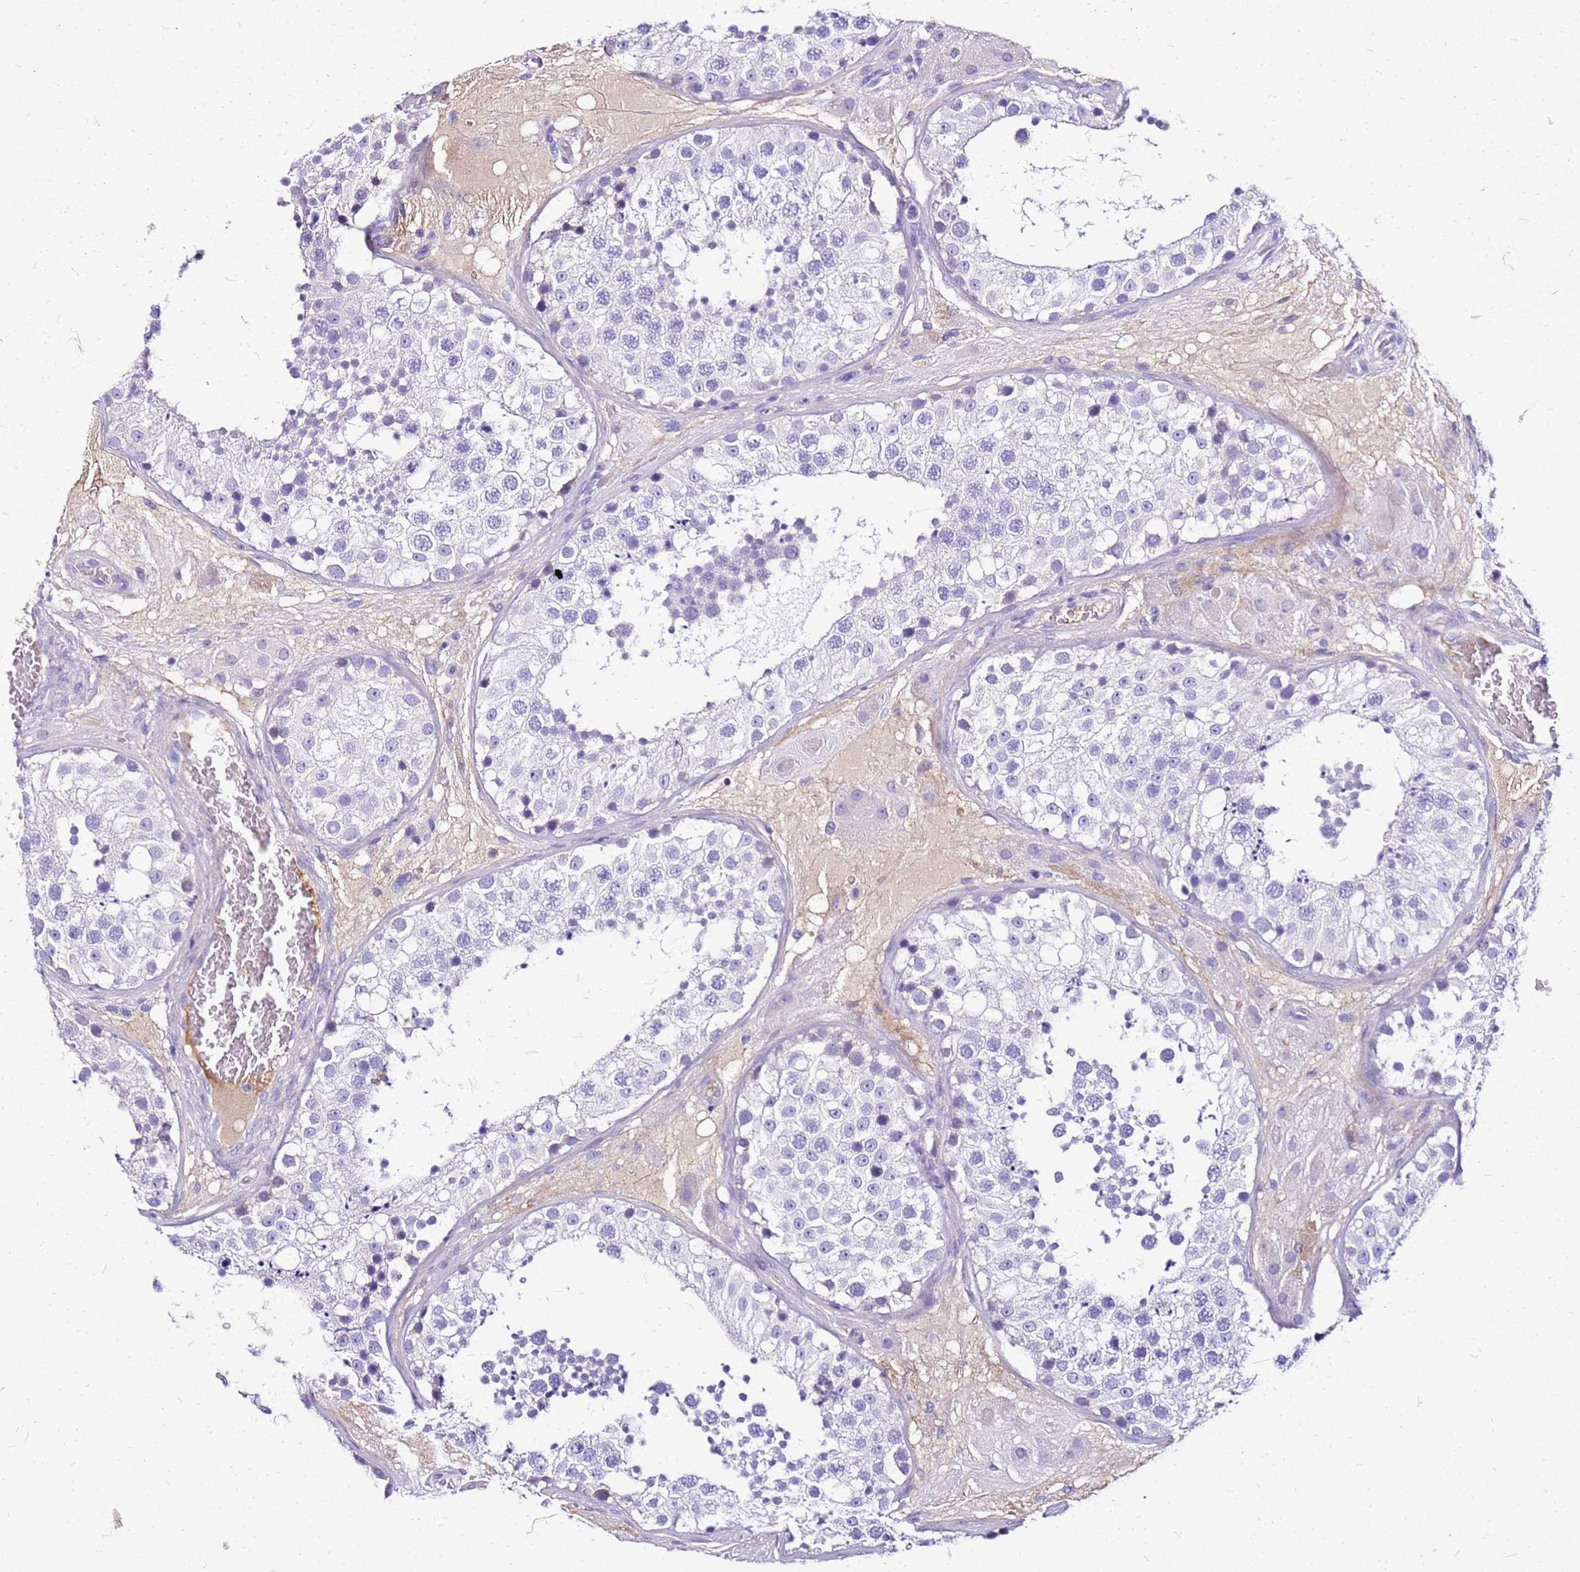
{"staining": {"intensity": "negative", "quantity": "none", "location": "none"}, "tissue": "testis", "cell_type": "Cells in seminiferous ducts", "image_type": "normal", "snomed": [{"axis": "morphology", "description": "Normal tissue, NOS"}, {"axis": "topography", "description": "Testis"}], "caption": "This is an immunohistochemistry micrograph of benign human testis. There is no expression in cells in seminiferous ducts.", "gene": "DCDC2B", "patient": {"sex": "male", "age": 26}}